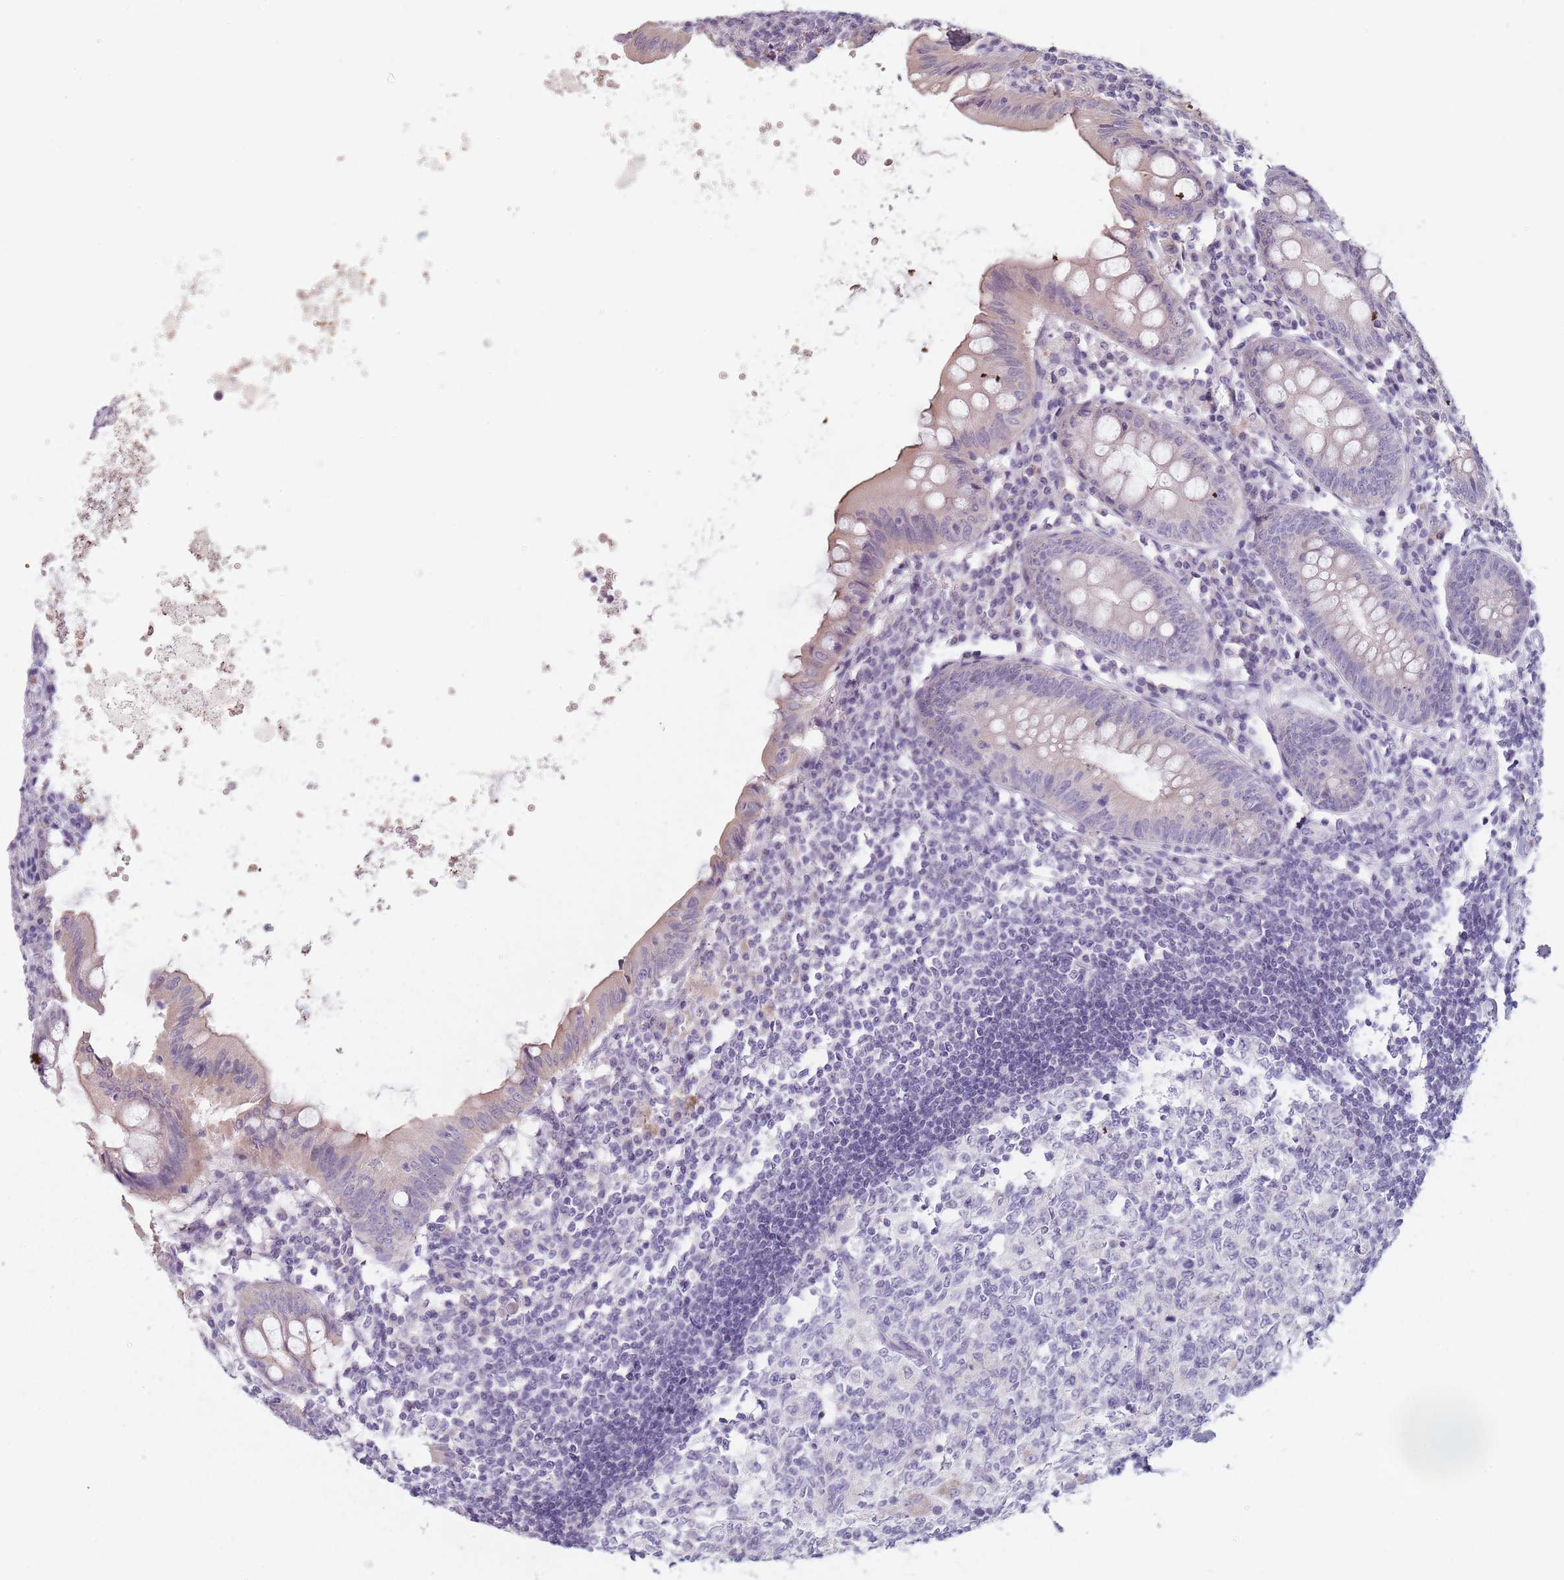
{"staining": {"intensity": "moderate", "quantity": "<25%", "location": "cytoplasmic/membranous"}, "tissue": "appendix", "cell_type": "Glandular cells", "image_type": "normal", "snomed": [{"axis": "morphology", "description": "Normal tissue, NOS"}, {"axis": "topography", "description": "Appendix"}], "caption": "Immunohistochemical staining of unremarkable human appendix displays low levels of moderate cytoplasmic/membranous expression in approximately <25% of glandular cells.", "gene": "CEP19", "patient": {"sex": "female", "age": 54}}